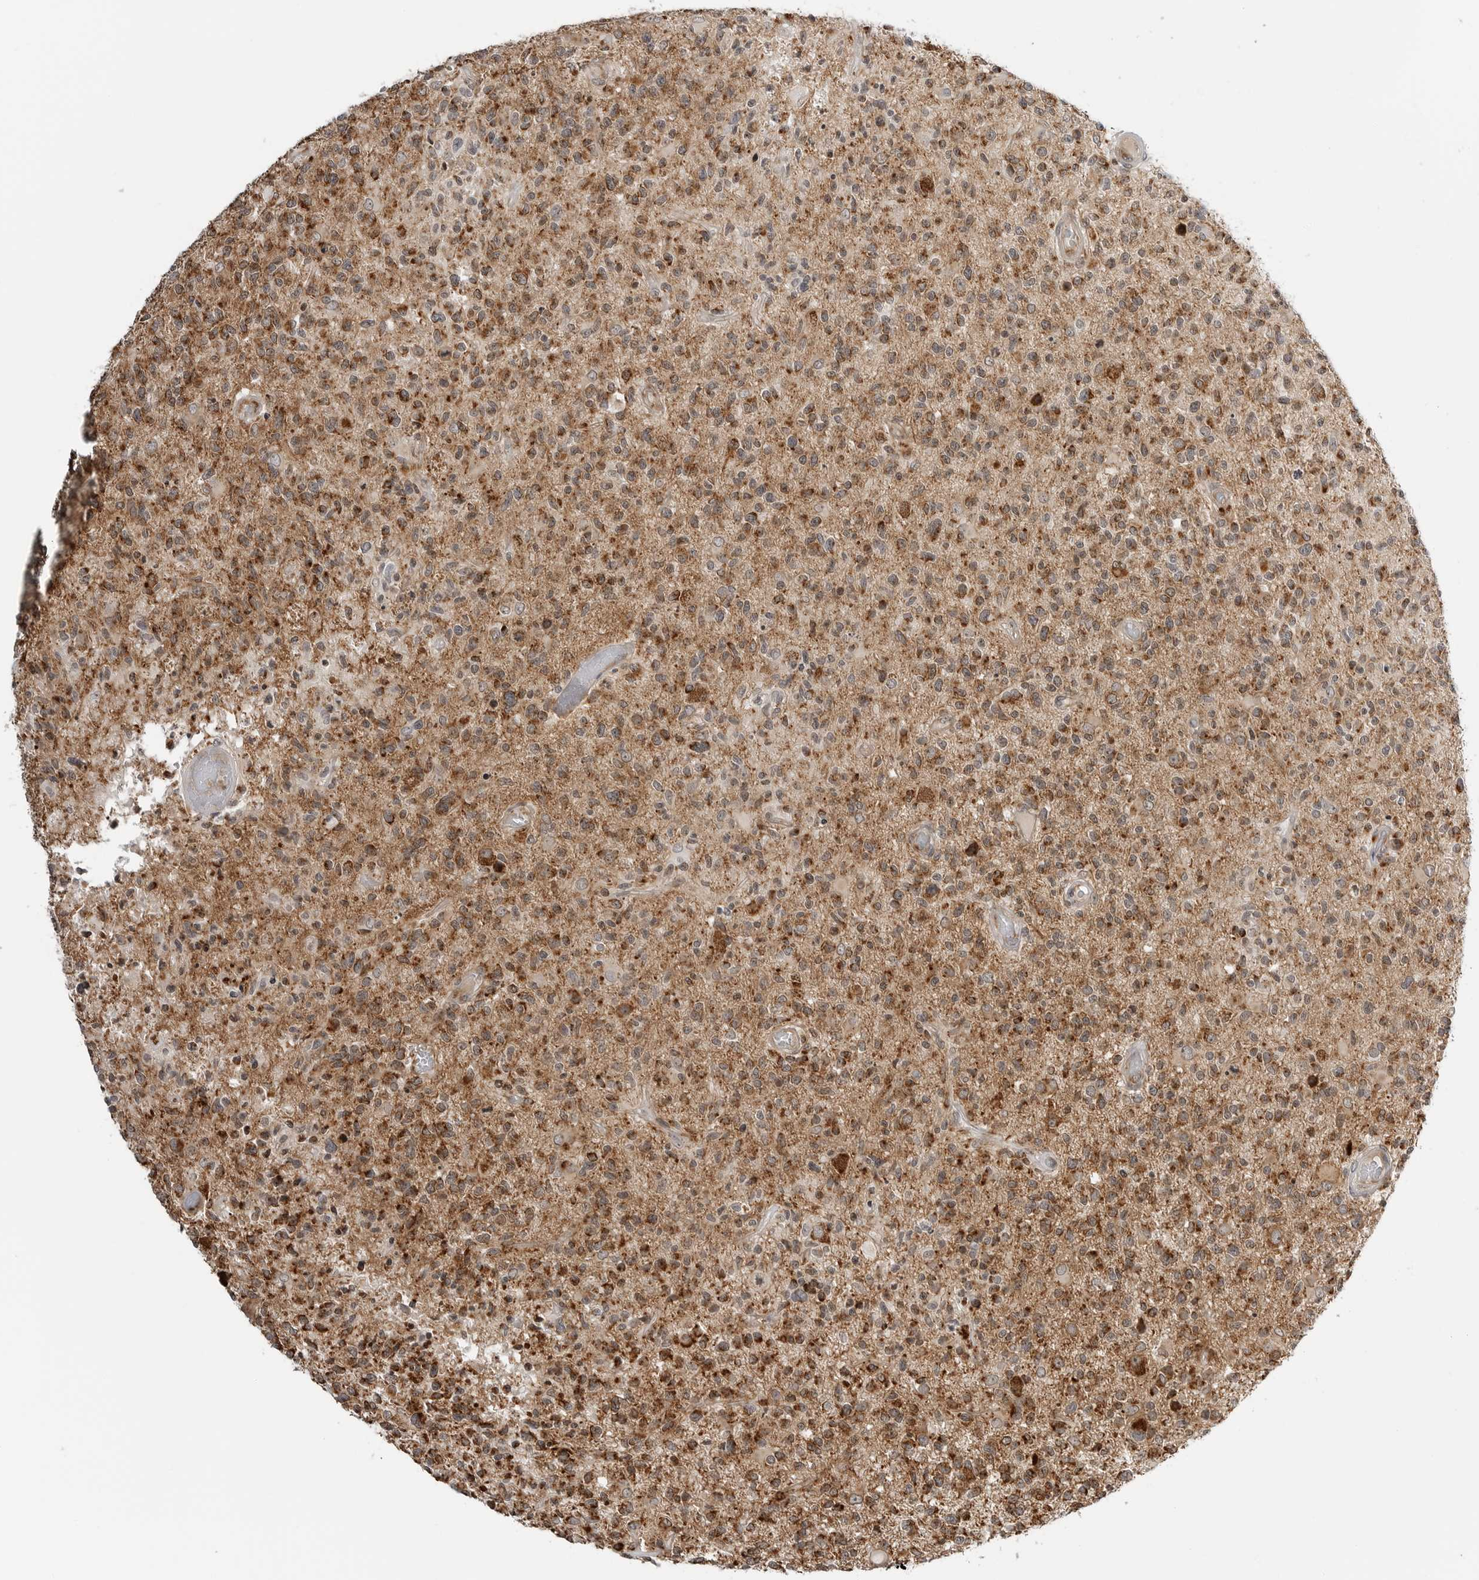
{"staining": {"intensity": "strong", "quantity": "25%-75%", "location": "cytoplasmic/membranous"}, "tissue": "glioma", "cell_type": "Tumor cells", "image_type": "cancer", "snomed": [{"axis": "morphology", "description": "Glioma, malignant, High grade"}, {"axis": "morphology", "description": "Glioblastoma, NOS"}, {"axis": "topography", "description": "Brain"}], "caption": "Tumor cells show strong cytoplasmic/membranous positivity in about 25%-75% of cells in malignant glioma (high-grade). (DAB (3,3'-diaminobenzidine) IHC, brown staining for protein, blue staining for nuclei).", "gene": "PEX2", "patient": {"sex": "male", "age": 60}}